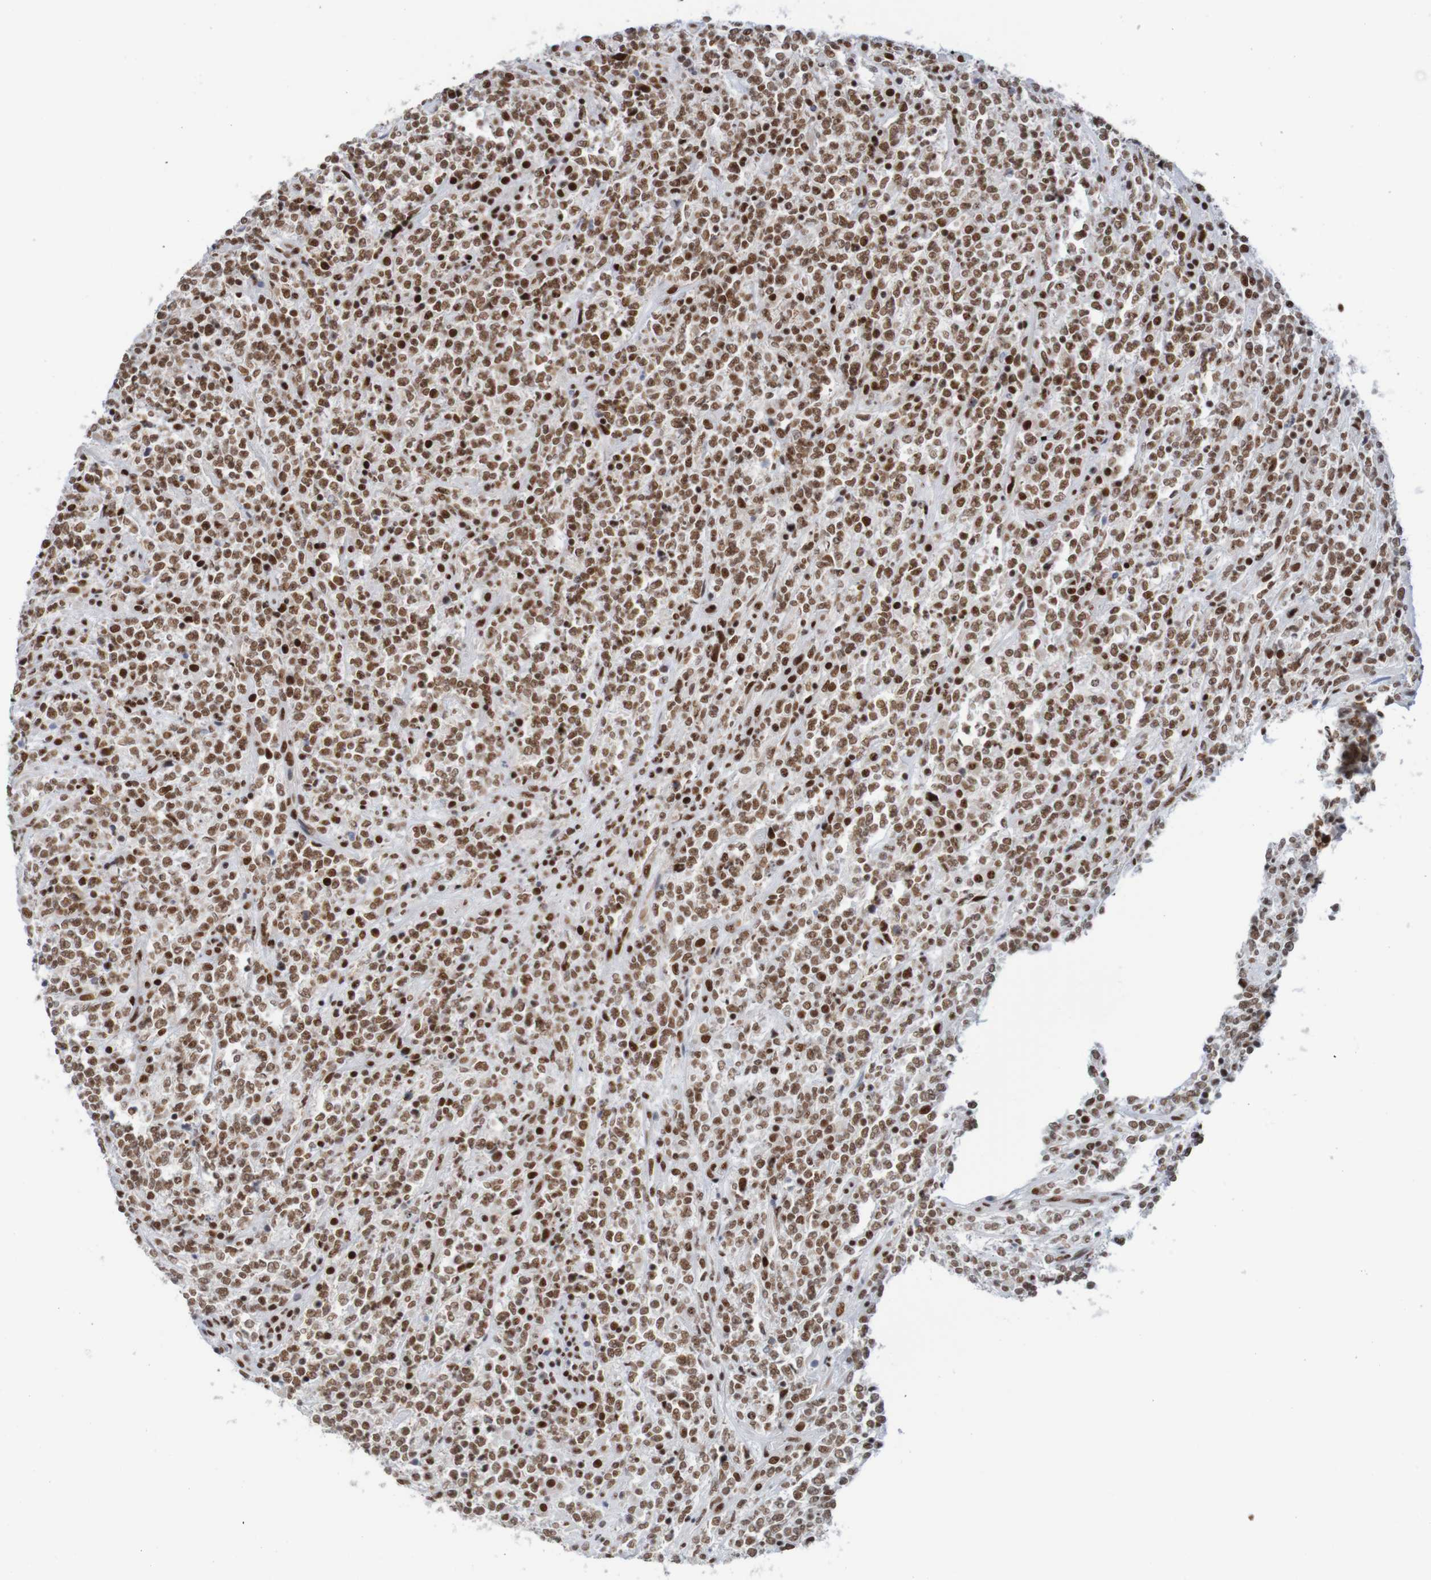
{"staining": {"intensity": "strong", "quantity": ">75%", "location": "nuclear"}, "tissue": "lymphoma", "cell_type": "Tumor cells", "image_type": "cancer", "snomed": [{"axis": "morphology", "description": "Malignant lymphoma, non-Hodgkin's type, High grade"}, {"axis": "topography", "description": "Soft tissue"}], "caption": "A brown stain highlights strong nuclear expression of a protein in lymphoma tumor cells. The protein of interest is stained brown, and the nuclei are stained in blue (DAB IHC with brightfield microscopy, high magnification).", "gene": "THRAP3", "patient": {"sex": "male", "age": 18}}